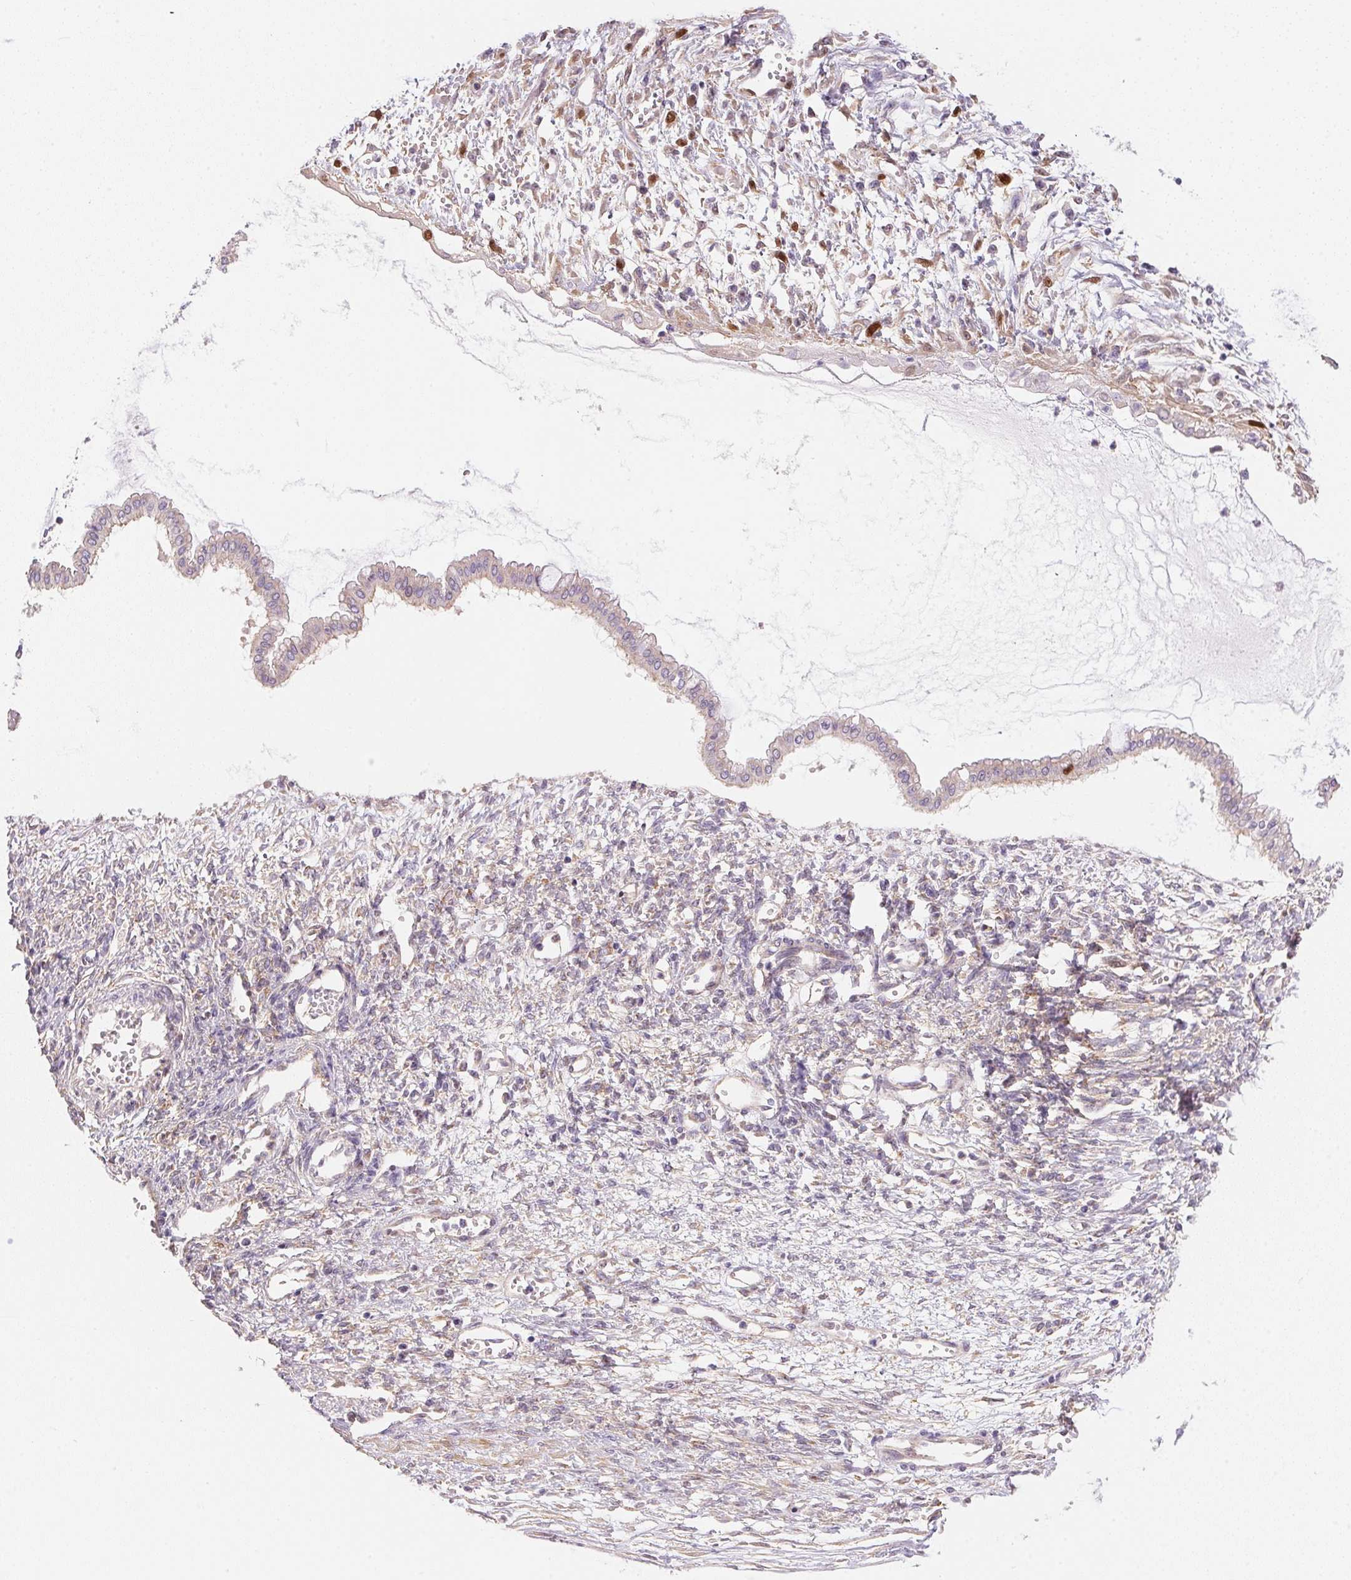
{"staining": {"intensity": "negative", "quantity": "none", "location": "none"}, "tissue": "ovarian cancer", "cell_type": "Tumor cells", "image_type": "cancer", "snomed": [{"axis": "morphology", "description": "Cystadenocarcinoma, mucinous, NOS"}, {"axis": "topography", "description": "Ovary"}], "caption": "IHC histopathology image of ovarian cancer (mucinous cystadenocarcinoma) stained for a protein (brown), which displays no expression in tumor cells.", "gene": "SMTN", "patient": {"sex": "female", "age": 73}}